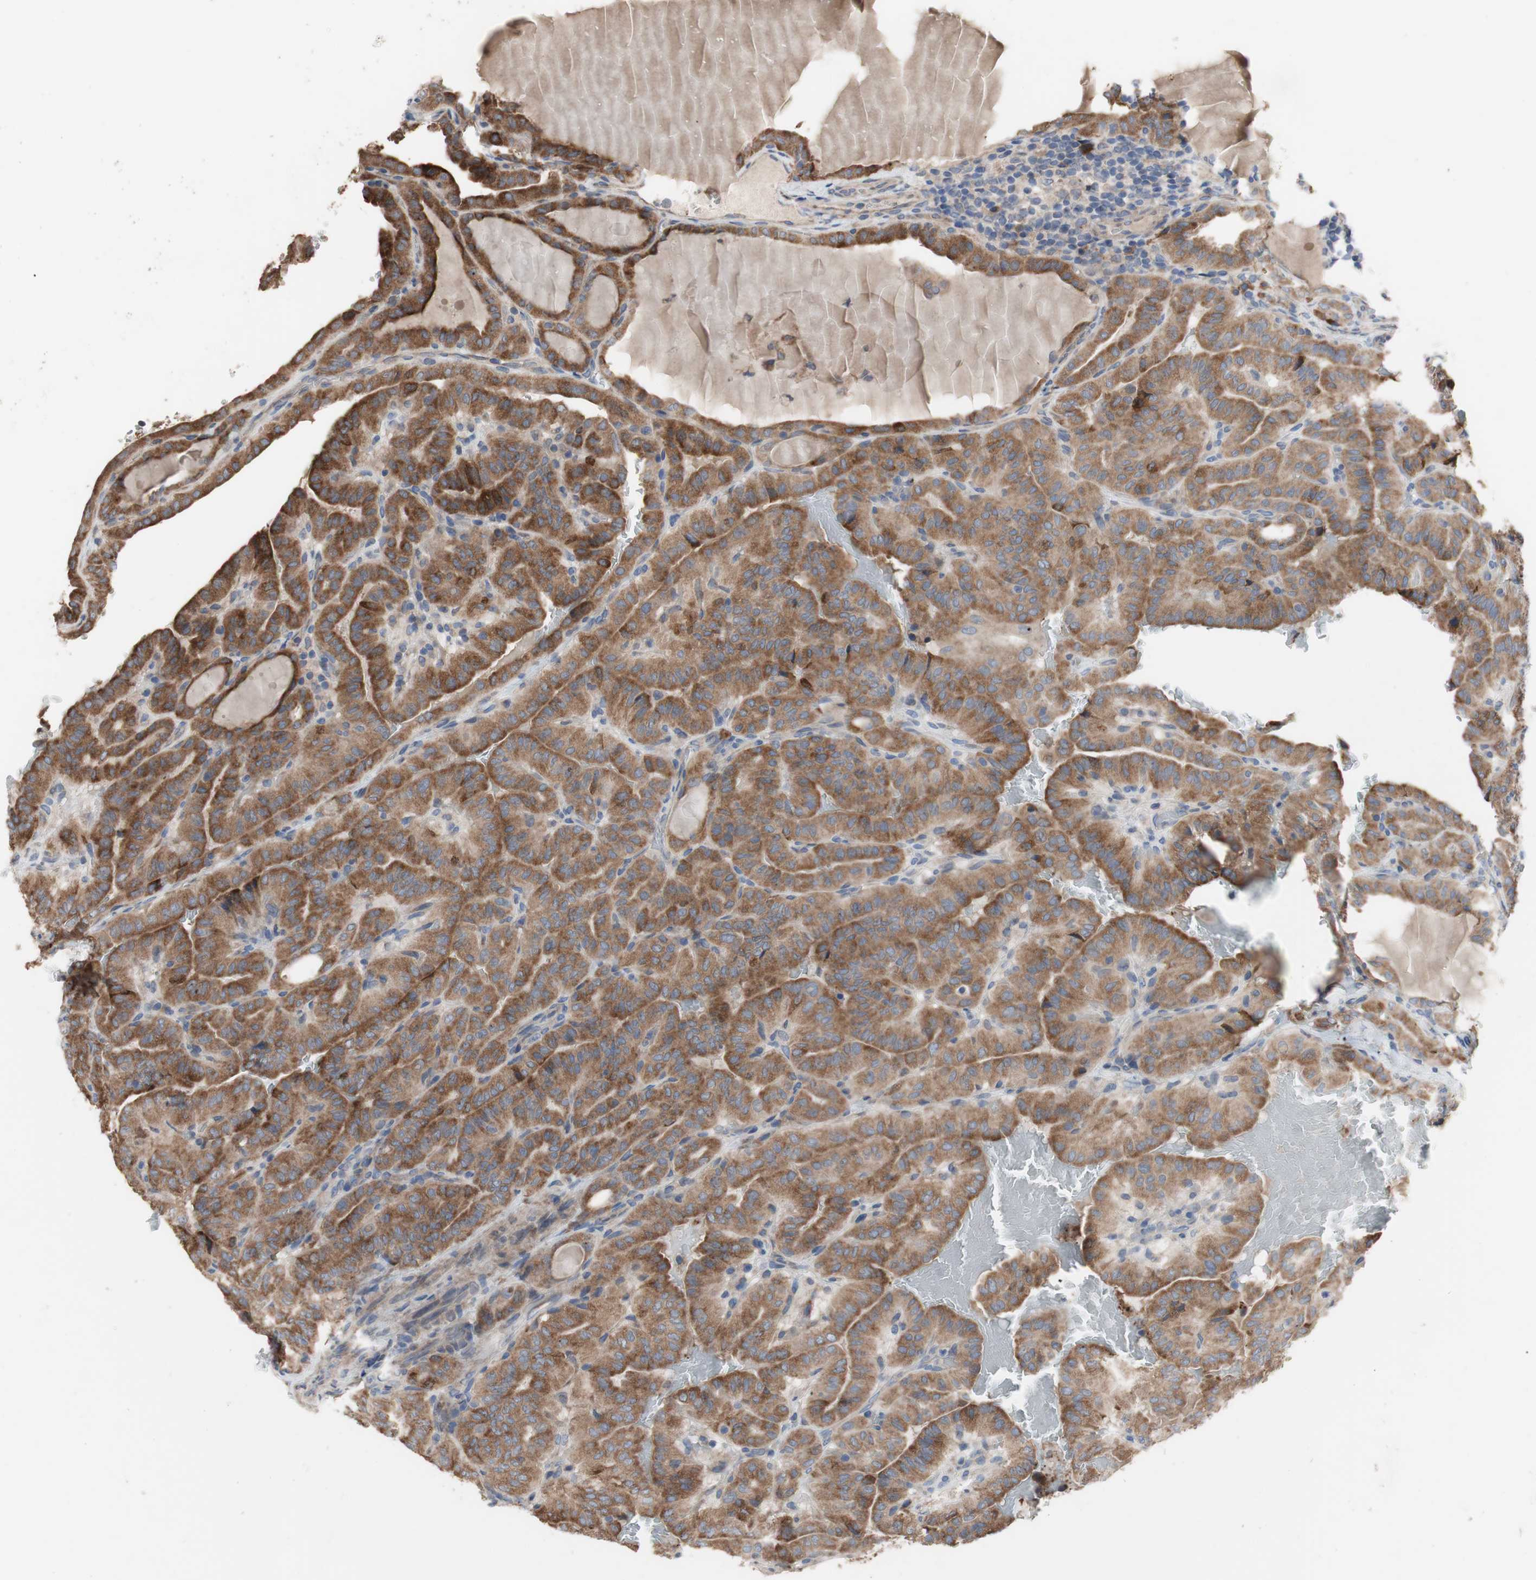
{"staining": {"intensity": "moderate", "quantity": ">75%", "location": "cytoplasmic/membranous"}, "tissue": "thyroid cancer", "cell_type": "Tumor cells", "image_type": "cancer", "snomed": [{"axis": "morphology", "description": "Papillary adenocarcinoma, NOS"}, {"axis": "topography", "description": "Thyroid gland"}], "caption": "Immunohistochemistry of human thyroid papillary adenocarcinoma reveals medium levels of moderate cytoplasmic/membranous positivity in about >75% of tumor cells.", "gene": "TTC14", "patient": {"sex": "male", "age": 77}}